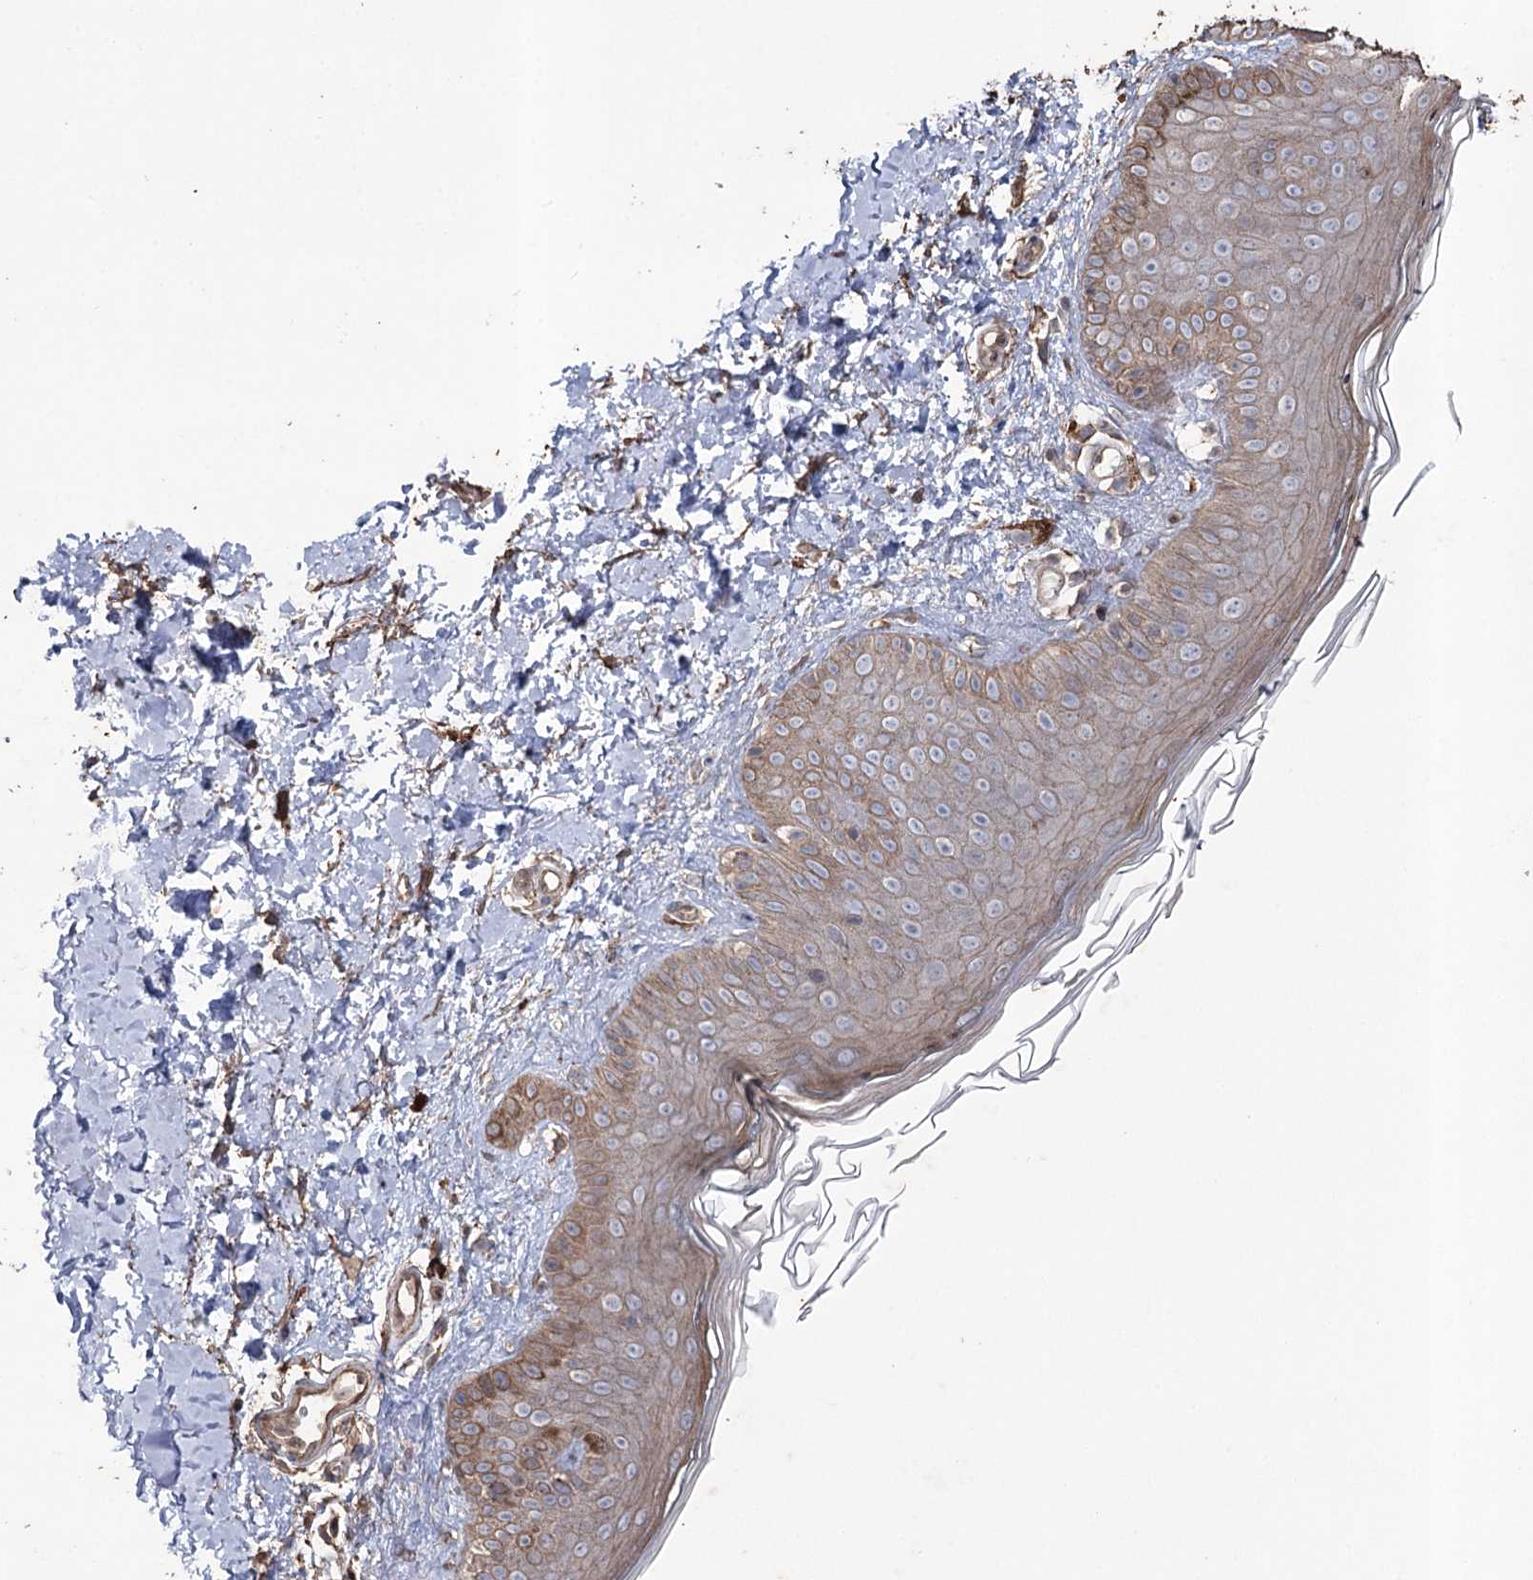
{"staining": {"intensity": "weak", "quantity": "25%-75%", "location": "cytoplasmic/membranous"}, "tissue": "skin", "cell_type": "Fibroblasts", "image_type": "normal", "snomed": [{"axis": "morphology", "description": "Normal tissue, NOS"}, {"axis": "topography", "description": "Skin"}], "caption": "Immunohistochemical staining of normal human skin reveals low levels of weak cytoplasmic/membranous positivity in about 25%-75% of fibroblasts.", "gene": "FAM13B", "patient": {"sex": "male", "age": 52}}